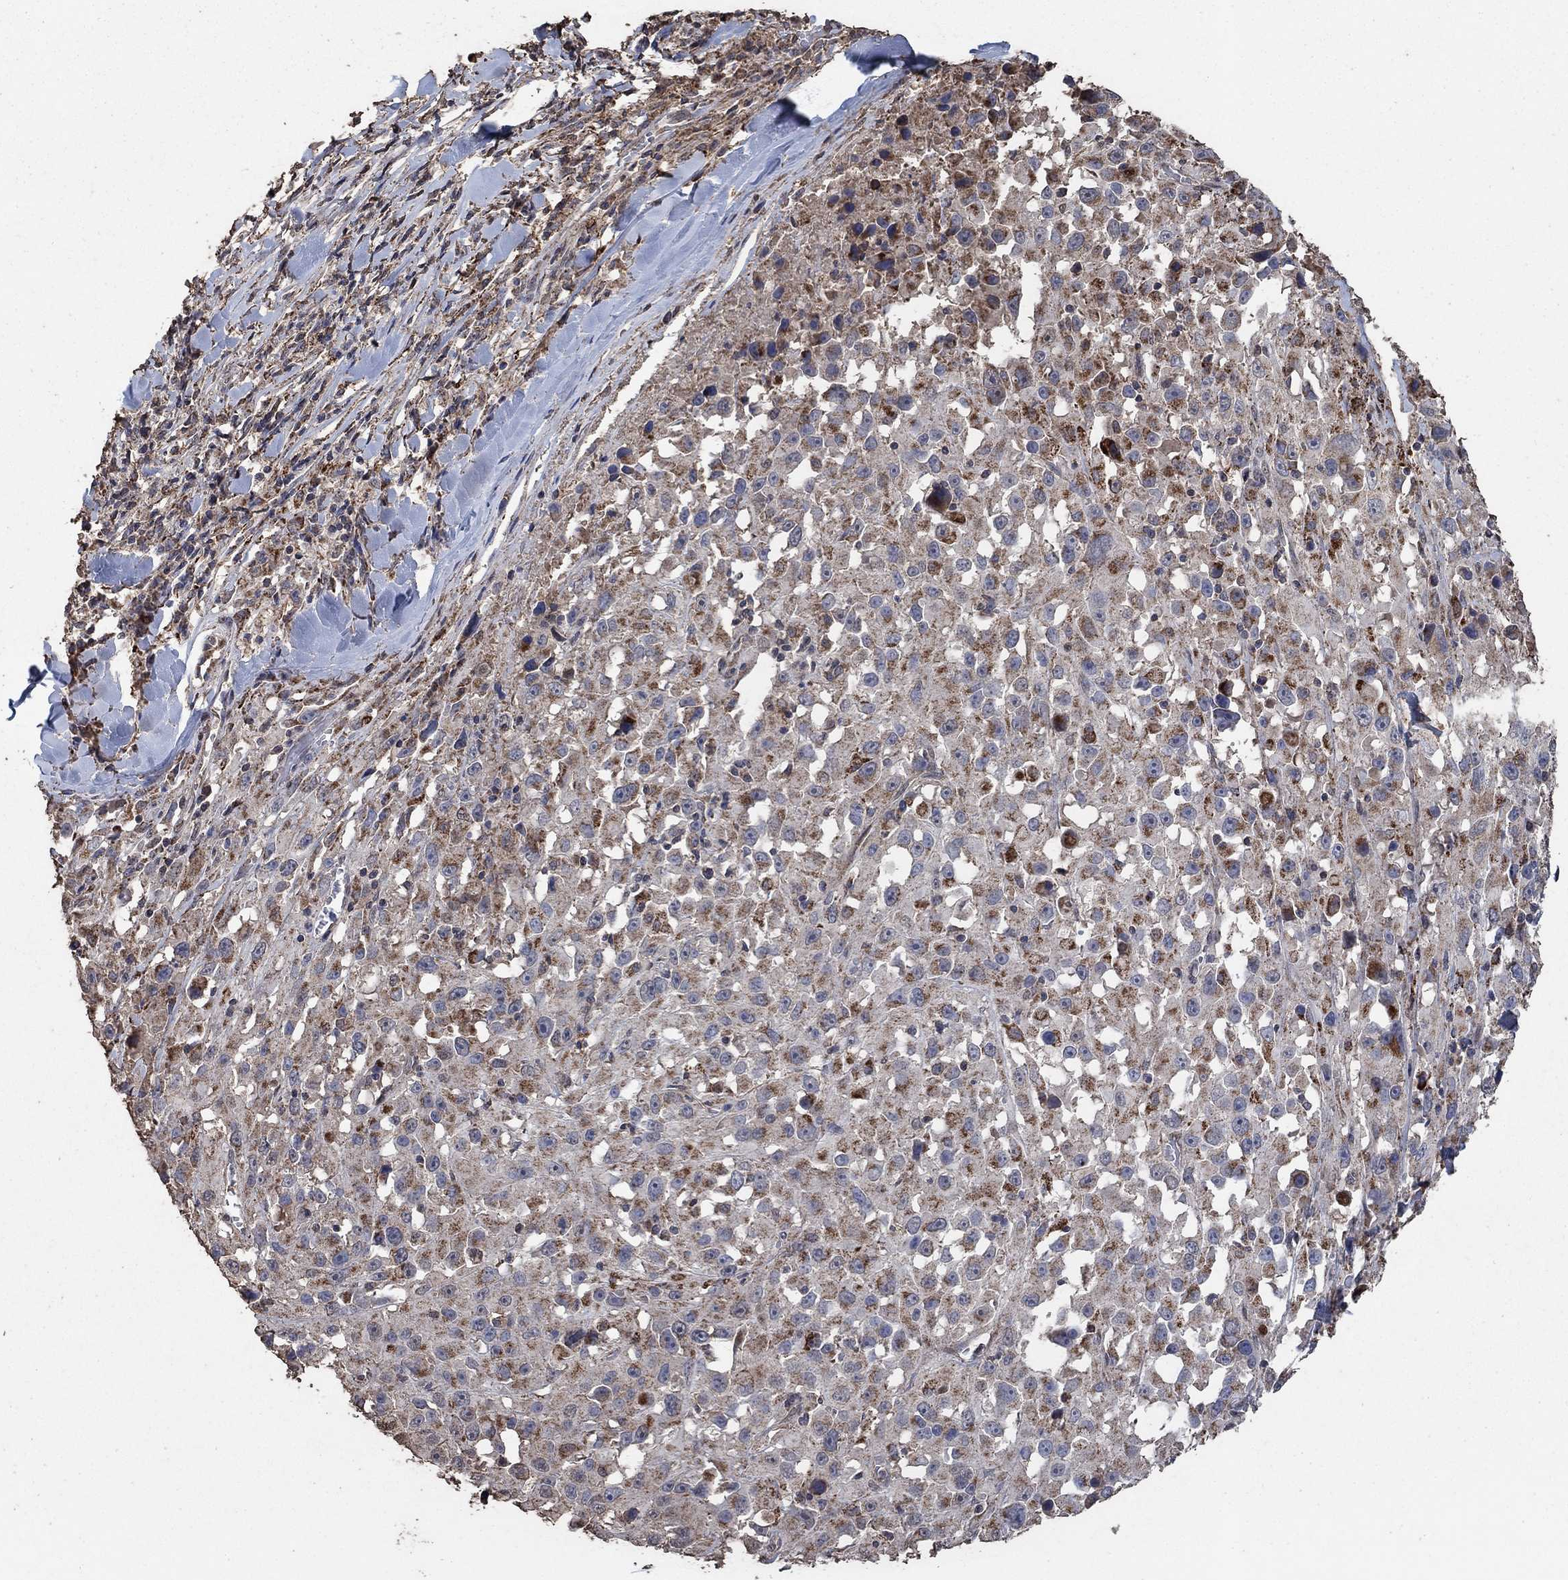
{"staining": {"intensity": "moderate", "quantity": ">75%", "location": "cytoplasmic/membranous"}, "tissue": "melanoma", "cell_type": "Tumor cells", "image_type": "cancer", "snomed": [{"axis": "morphology", "description": "Malignant melanoma, Metastatic site"}, {"axis": "topography", "description": "Lymph node"}], "caption": "Human melanoma stained for a protein (brown) displays moderate cytoplasmic/membranous positive expression in about >75% of tumor cells.", "gene": "MRPS24", "patient": {"sex": "male", "age": 50}}